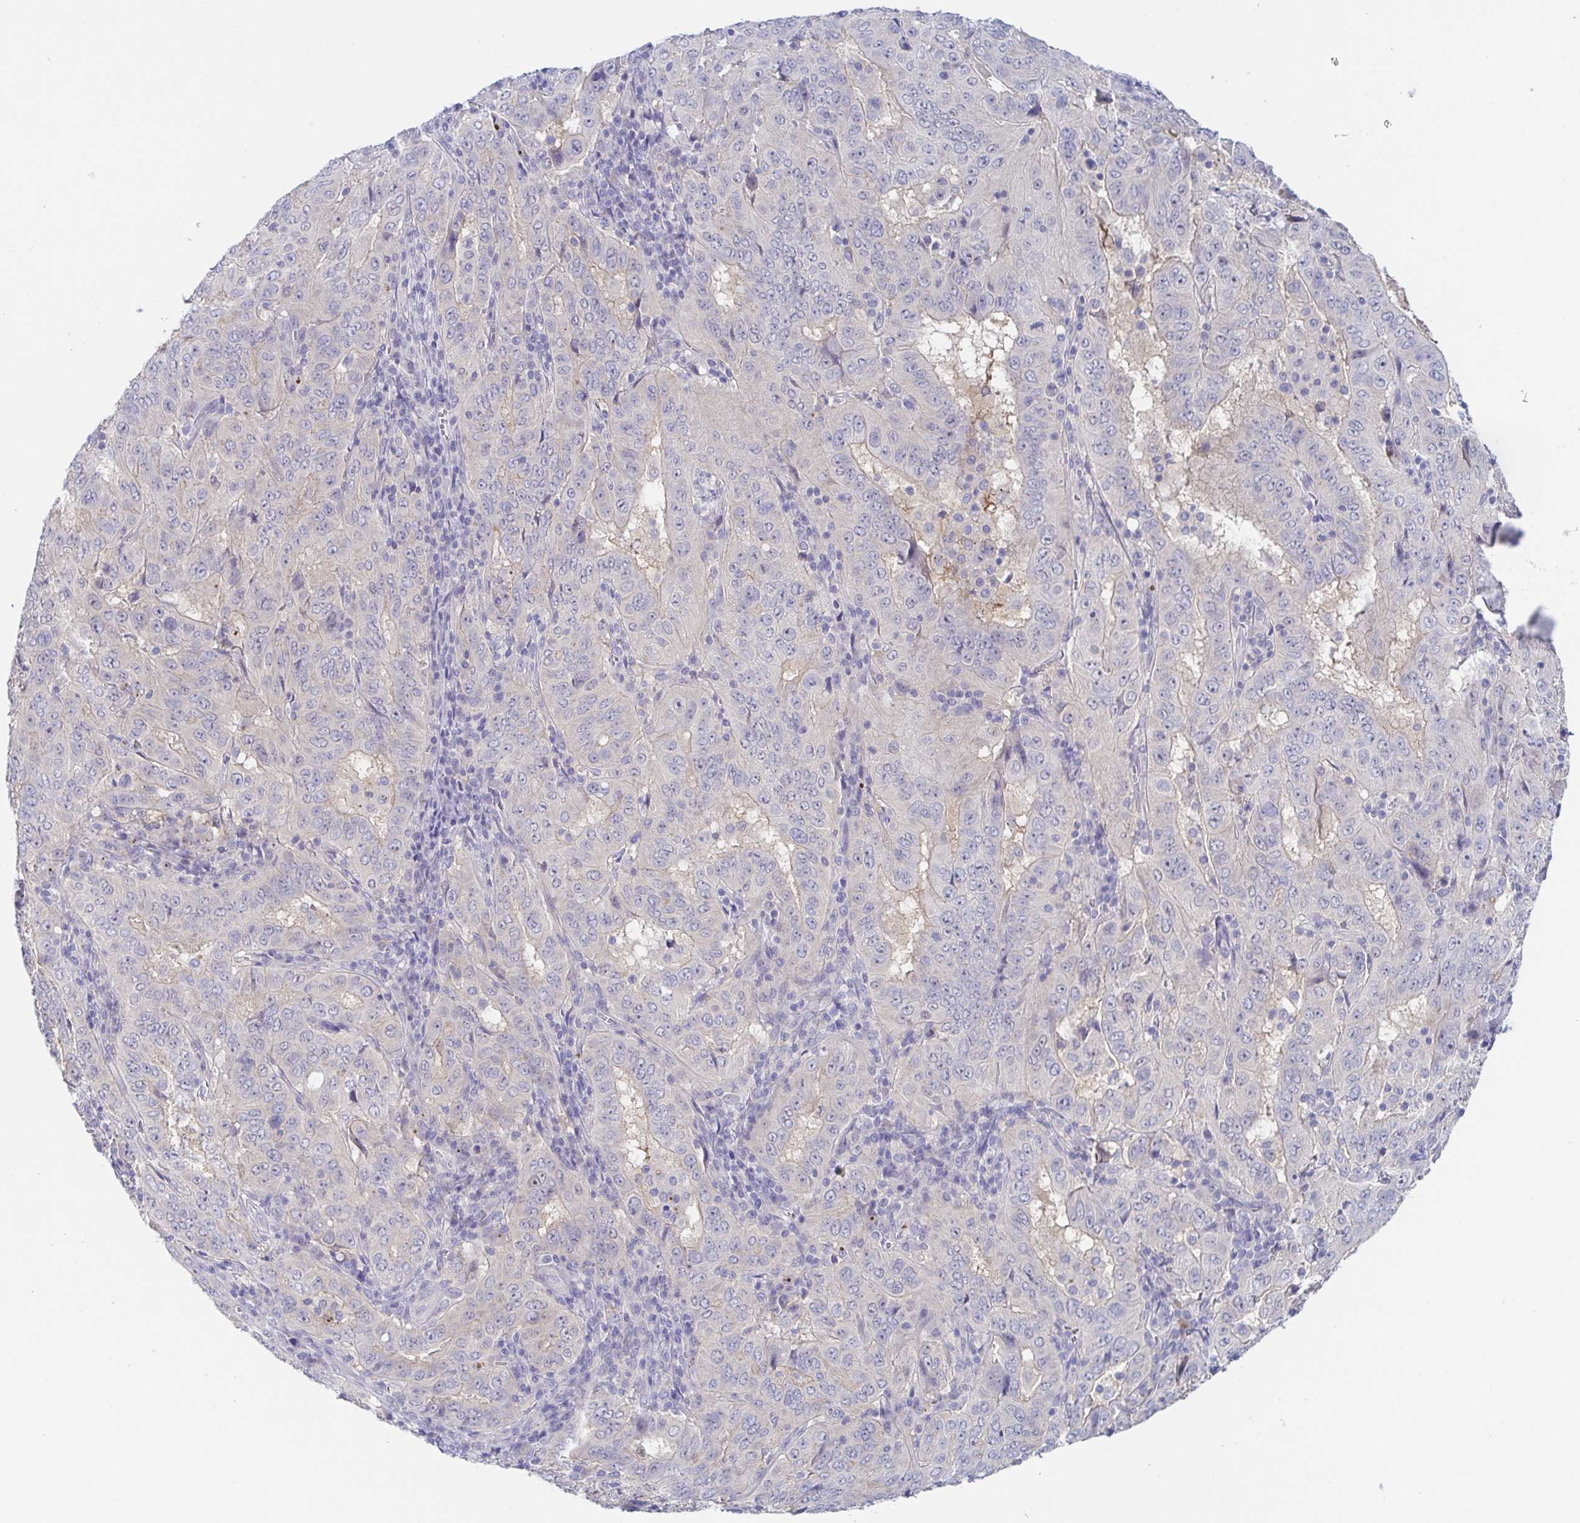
{"staining": {"intensity": "negative", "quantity": "none", "location": "none"}, "tissue": "pancreatic cancer", "cell_type": "Tumor cells", "image_type": "cancer", "snomed": [{"axis": "morphology", "description": "Adenocarcinoma, NOS"}, {"axis": "topography", "description": "Pancreas"}], "caption": "Immunohistochemical staining of human adenocarcinoma (pancreatic) shows no significant positivity in tumor cells.", "gene": "HTR2A", "patient": {"sex": "male", "age": 63}}